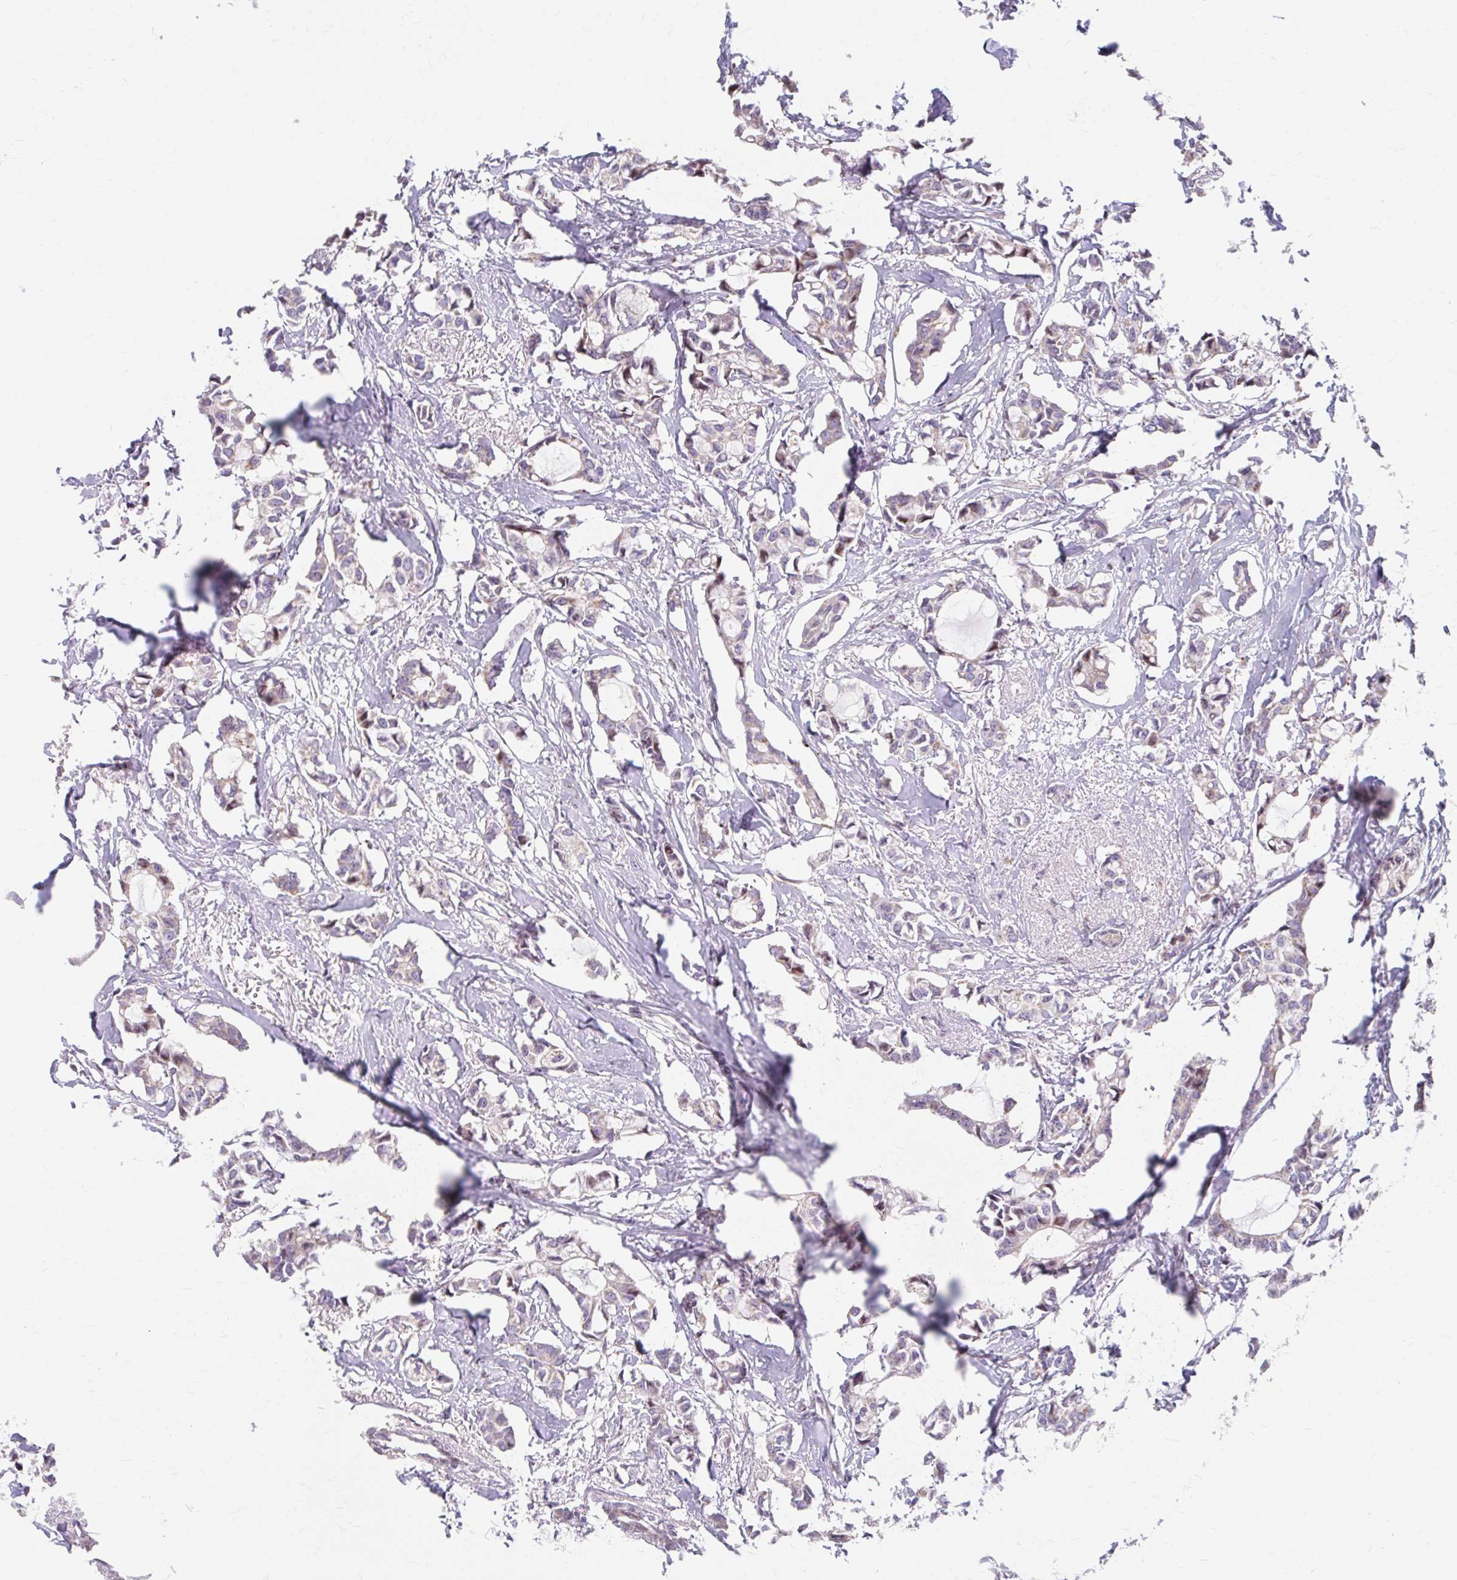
{"staining": {"intensity": "moderate", "quantity": "25%-75%", "location": "cytoplasmic/membranous"}, "tissue": "breast cancer", "cell_type": "Tumor cells", "image_type": "cancer", "snomed": [{"axis": "morphology", "description": "Duct carcinoma"}, {"axis": "topography", "description": "Breast"}], "caption": "Moderate cytoplasmic/membranous protein staining is identified in approximately 25%-75% of tumor cells in breast infiltrating ductal carcinoma.", "gene": "BEAN1", "patient": {"sex": "female", "age": 73}}